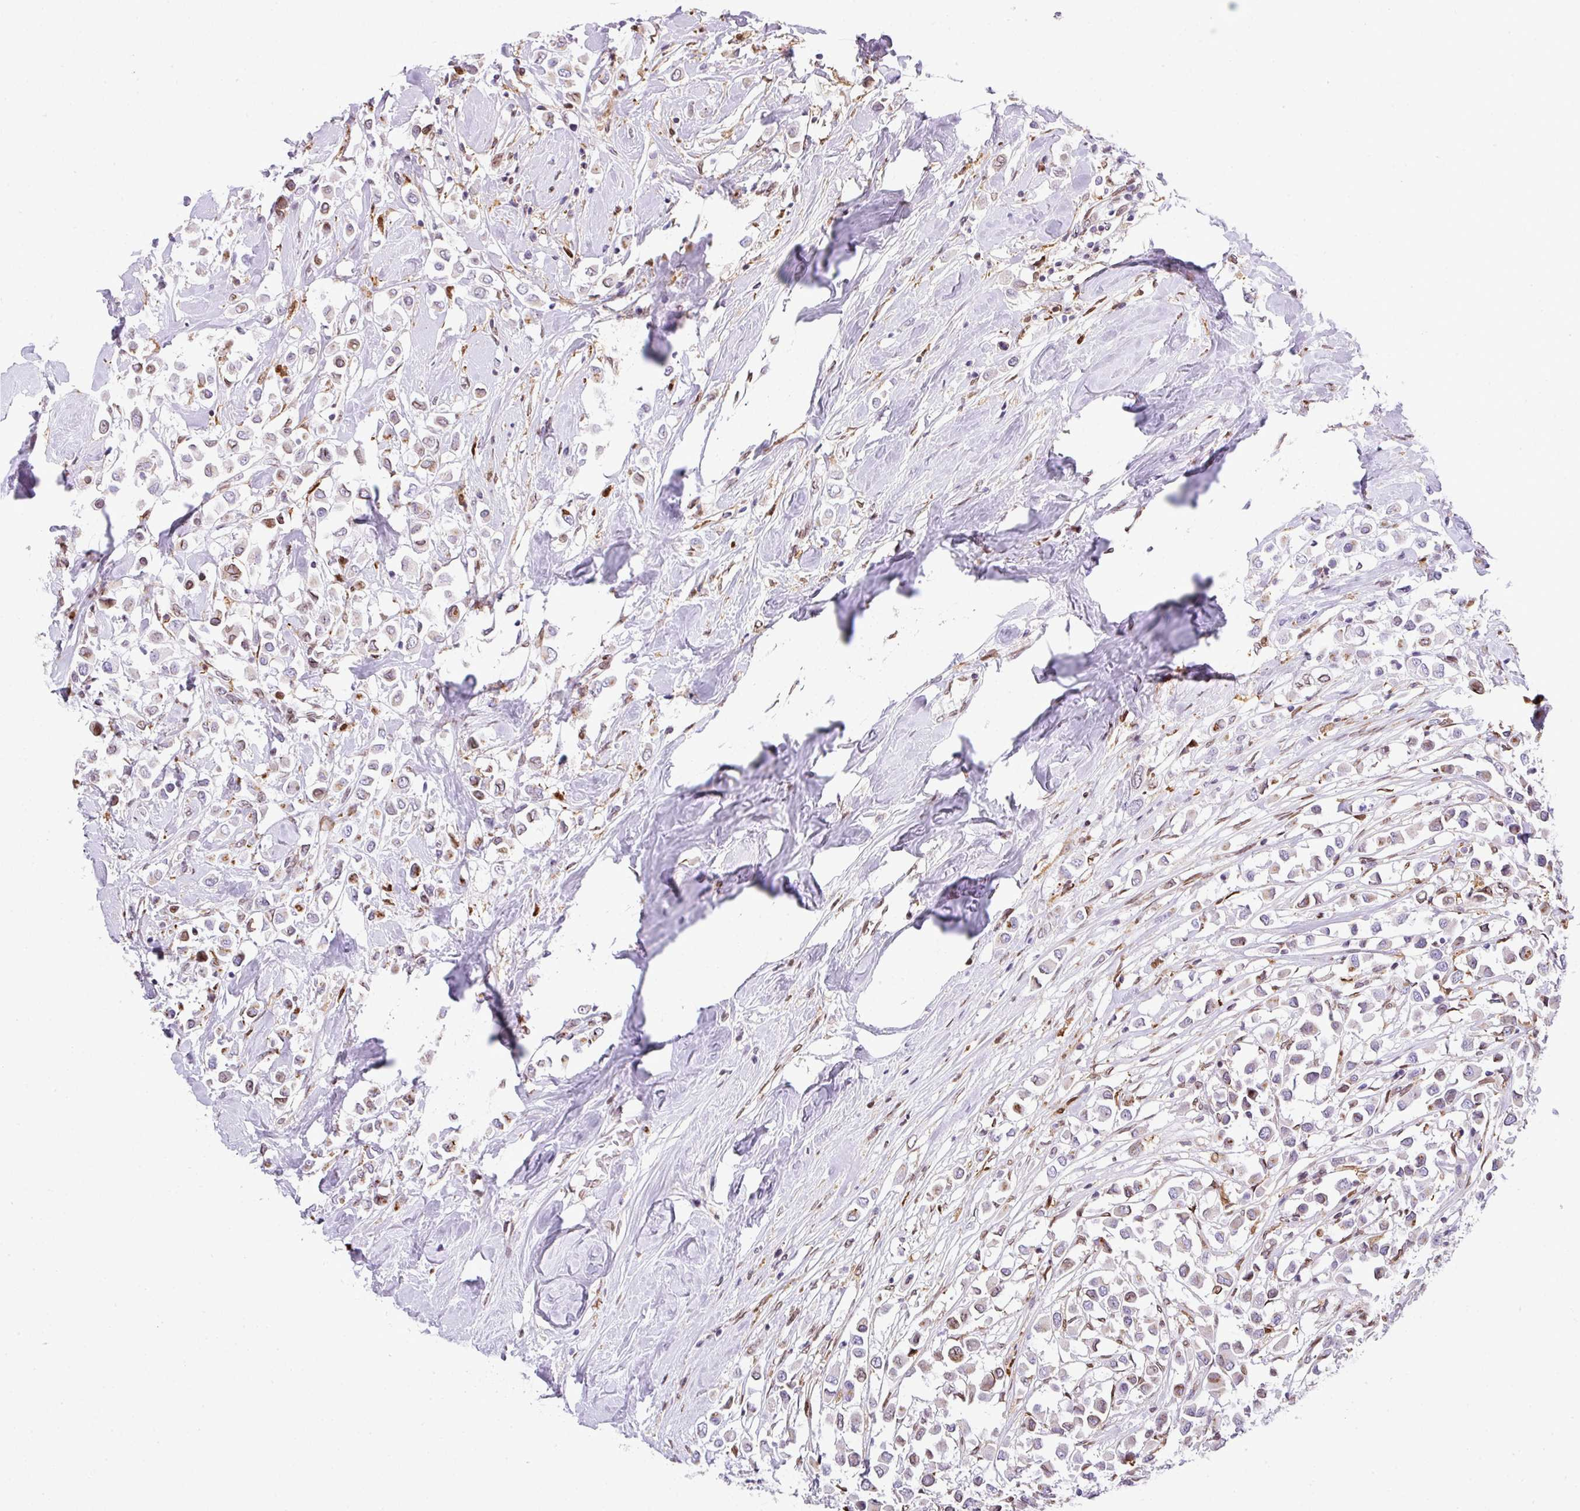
{"staining": {"intensity": "weak", "quantity": "<25%", "location": "nuclear"}, "tissue": "breast cancer", "cell_type": "Tumor cells", "image_type": "cancer", "snomed": [{"axis": "morphology", "description": "Duct carcinoma"}, {"axis": "topography", "description": "Breast"}], "caption": "This is an immunohistochemistry (IHC) micrograph of breast cancer. There is no positivity in tumor cells.", "gene": "PLK1", "patient": {"sex": "female", "age": 61}}